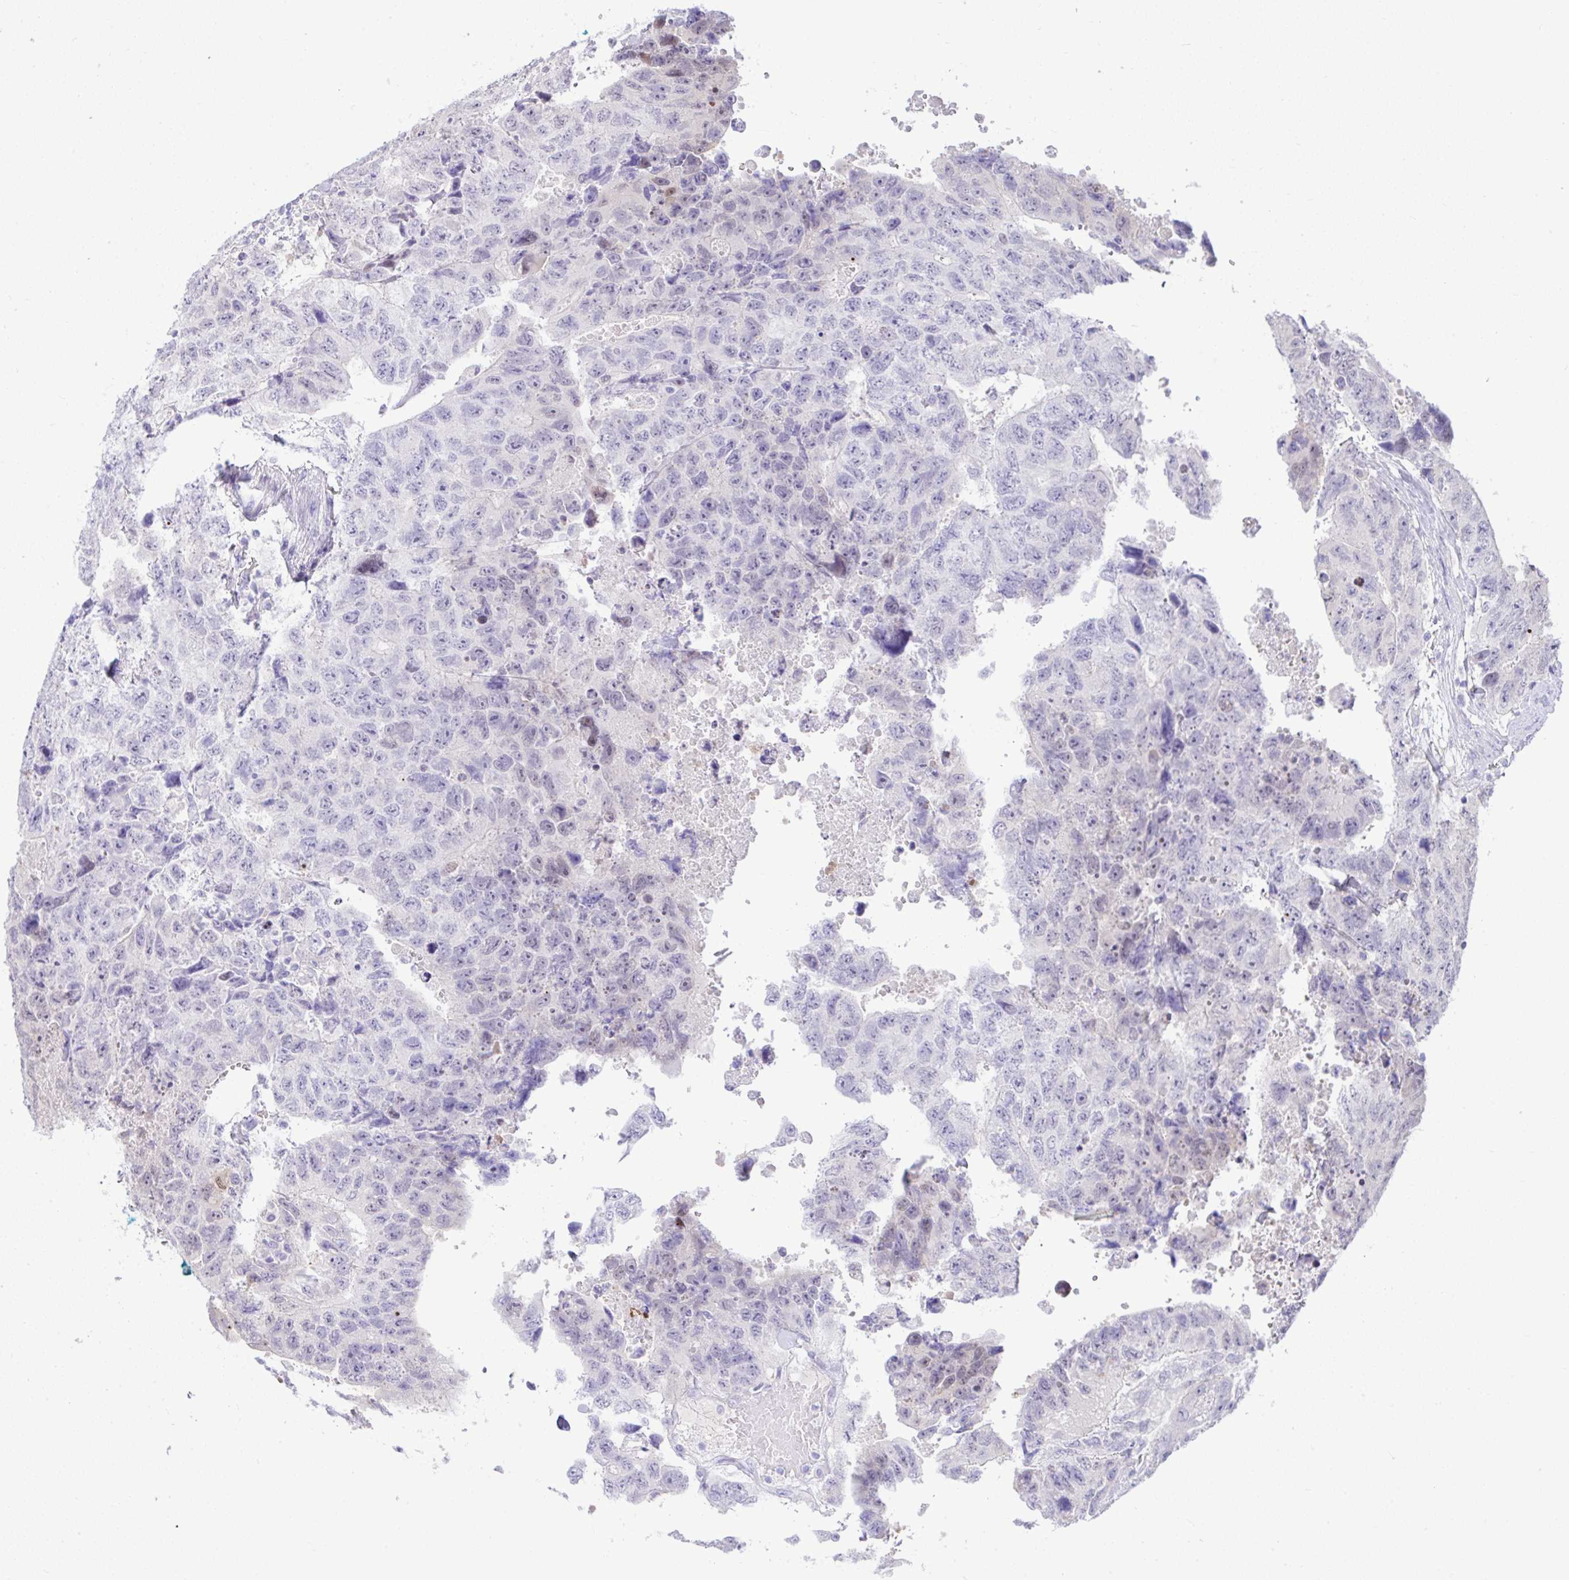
{"staining": {"intensity": "weak", "quantity": "<25%", "location": "cytoplasmic/membranous,nuclear"}, "tissue": "testis cancer", "cell_type": "Tumor cells", "image_type": "cancer", "snomed": [{"axis": "morphology", "description": "Carcinoma, Embryonal, NOS"}, {"axis": "topography", "description": "Testis"}], "caption": "IHC of embryonal carcinoma (testis) exhibits no positivity in tumor cells.", "gene": "ZNF485", "patient": {"sex": "male", "age": 24}}